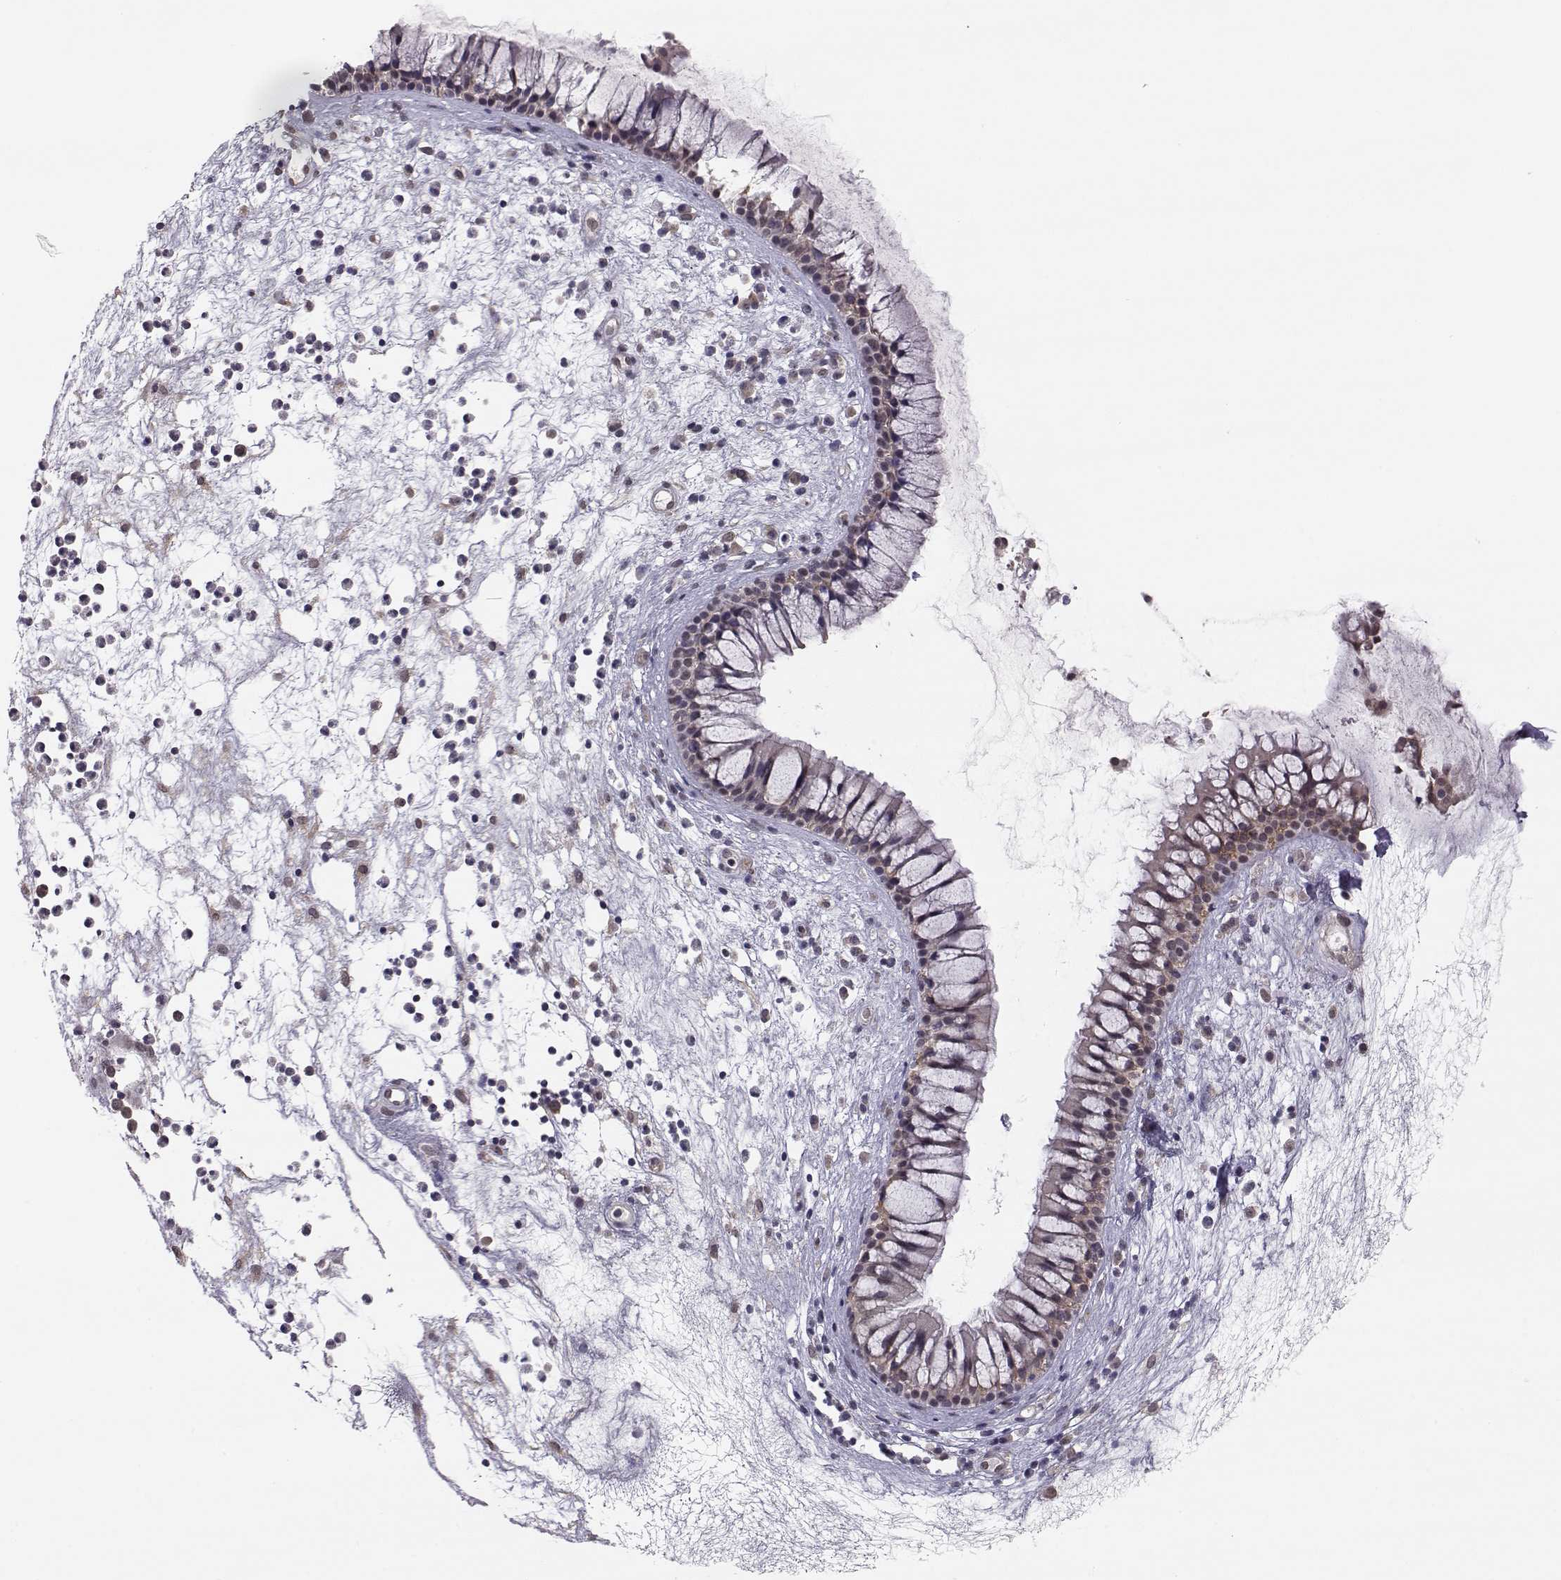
{"staining": {"intensity": "negative", "quantity": "none", "location": "none"}, "tissue": "nasopharynx", "cell_type": "Respiratory epithelial cells", "image_type": "normal", "snomed": [{"axis": "morphology", "description": "Normal tissue, NOS"}, {"axis": "topography", "description": "Nasopharynx"}], "caption": "This is an IHC micrograph of unremarkable nasopharynx. There is no expression in respiratory epithelial cells.", "gene": "KIF13B", "patient": {"sex": "male", "age": 77}}